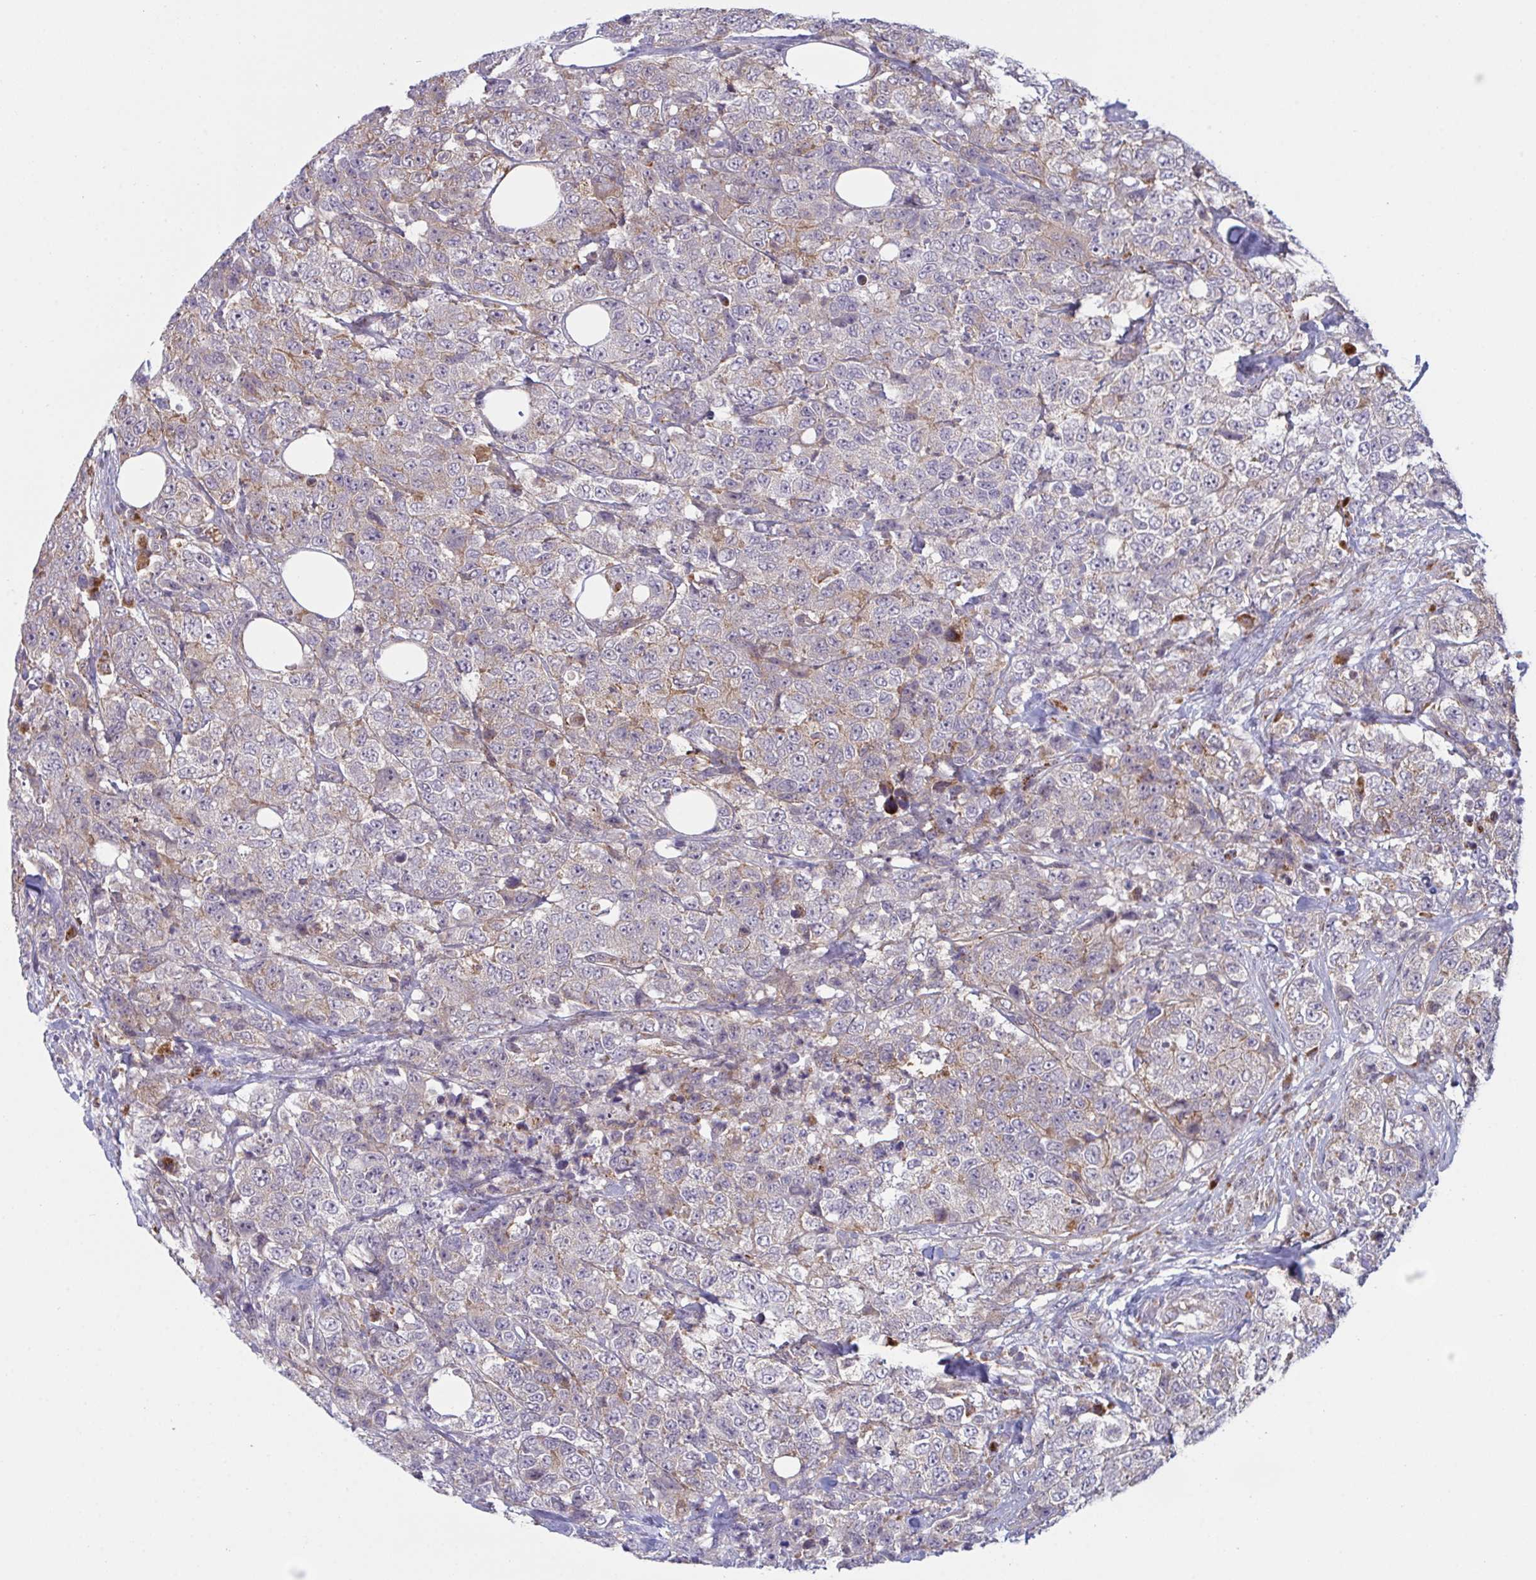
{"staining": {"intensity": "weak", "quantity": "<25%", "location": "cytoplasmic/membranous"}, "tissue": "urothelial cancer", "cell_type": "Tumor cells", "image_type": "cancer", "snomed": [{"axis": "morphology", "description": "Urothelial carcinoma, High grade"}, {"axis": "topography", "description": "Urinary bladder"}], "caption": "Histopathology image shows no protein expression in tumor cells of urothelial cancer tissue. Brightfield microscopy of immunohistochemistry (IHC) stained with DAB (3,3'-diaminobenzidine) (brown) and hematoxylin (blue), captured at high magnification.", "gene": "XAF1", "patient": {"sex": "female", "age": 78}}